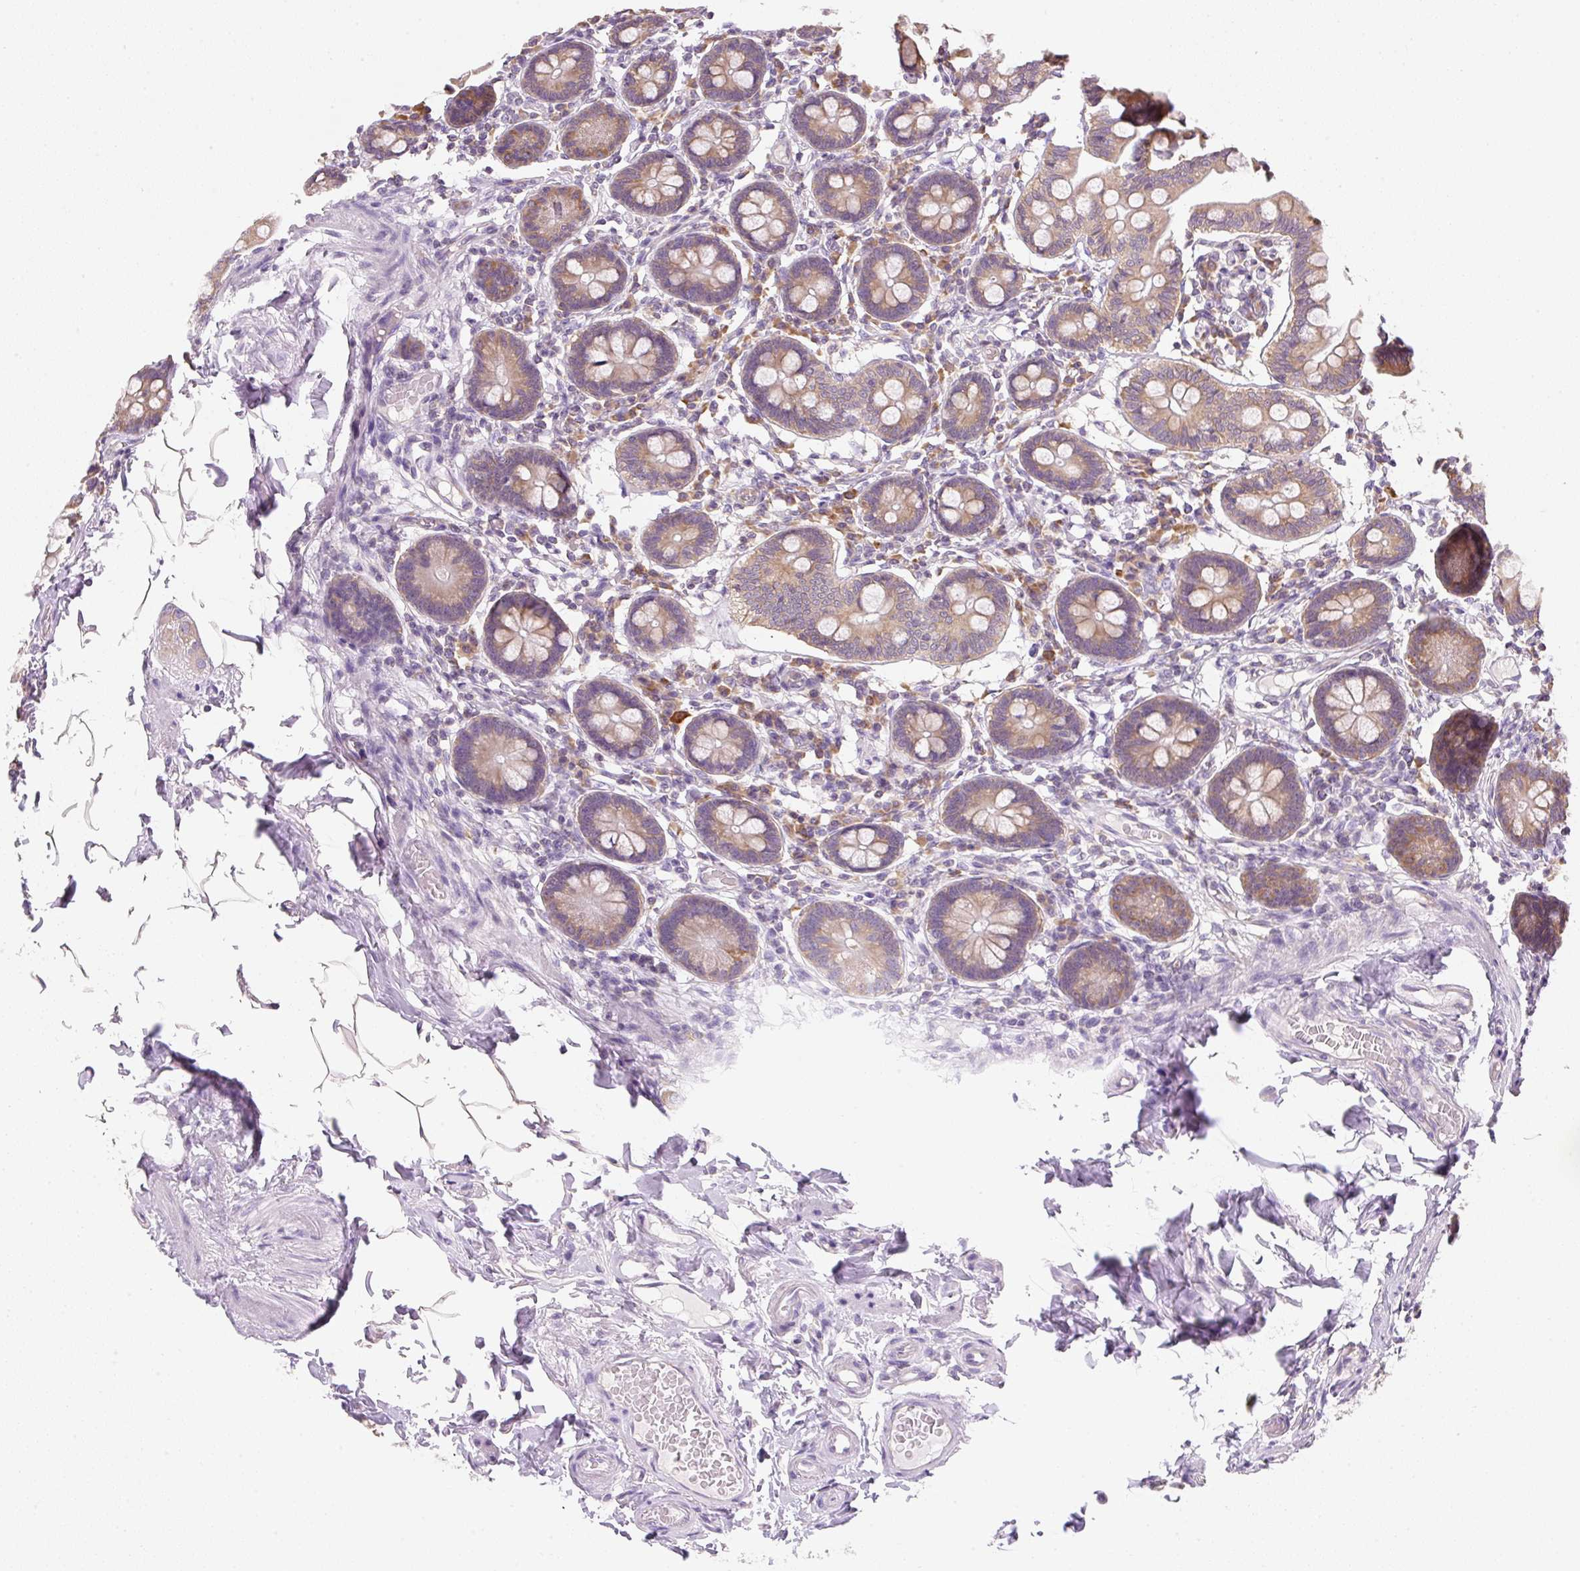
{"staining": {"intensity": "moderate", "quantity": ">75%", "location": "cytoplasmic/membranous"}, "tissue": "small intestine", "cell_type": "Glandular cells", "image_type": "normal", "snomed": [{"axis": "morphology", "description": "Normal tissue, NOS"}, {"axis": "topography", "description": "Small intestine"}], "caption": "Immunohistochemistry (IHC) staining of unremarkable small intestine, which reveals medium levels of moderate cytoplasmic/membranous staining in approximately >75% of glandular cells indicating moderate cytoplasmic/membranous protein staining. The staining was performed using DAB (brown) for protein detection and nuclei were counterstained in hematoxylin (blue).", "gene": "RPL18A", "patient": {"sex": "female", "age": 64}}